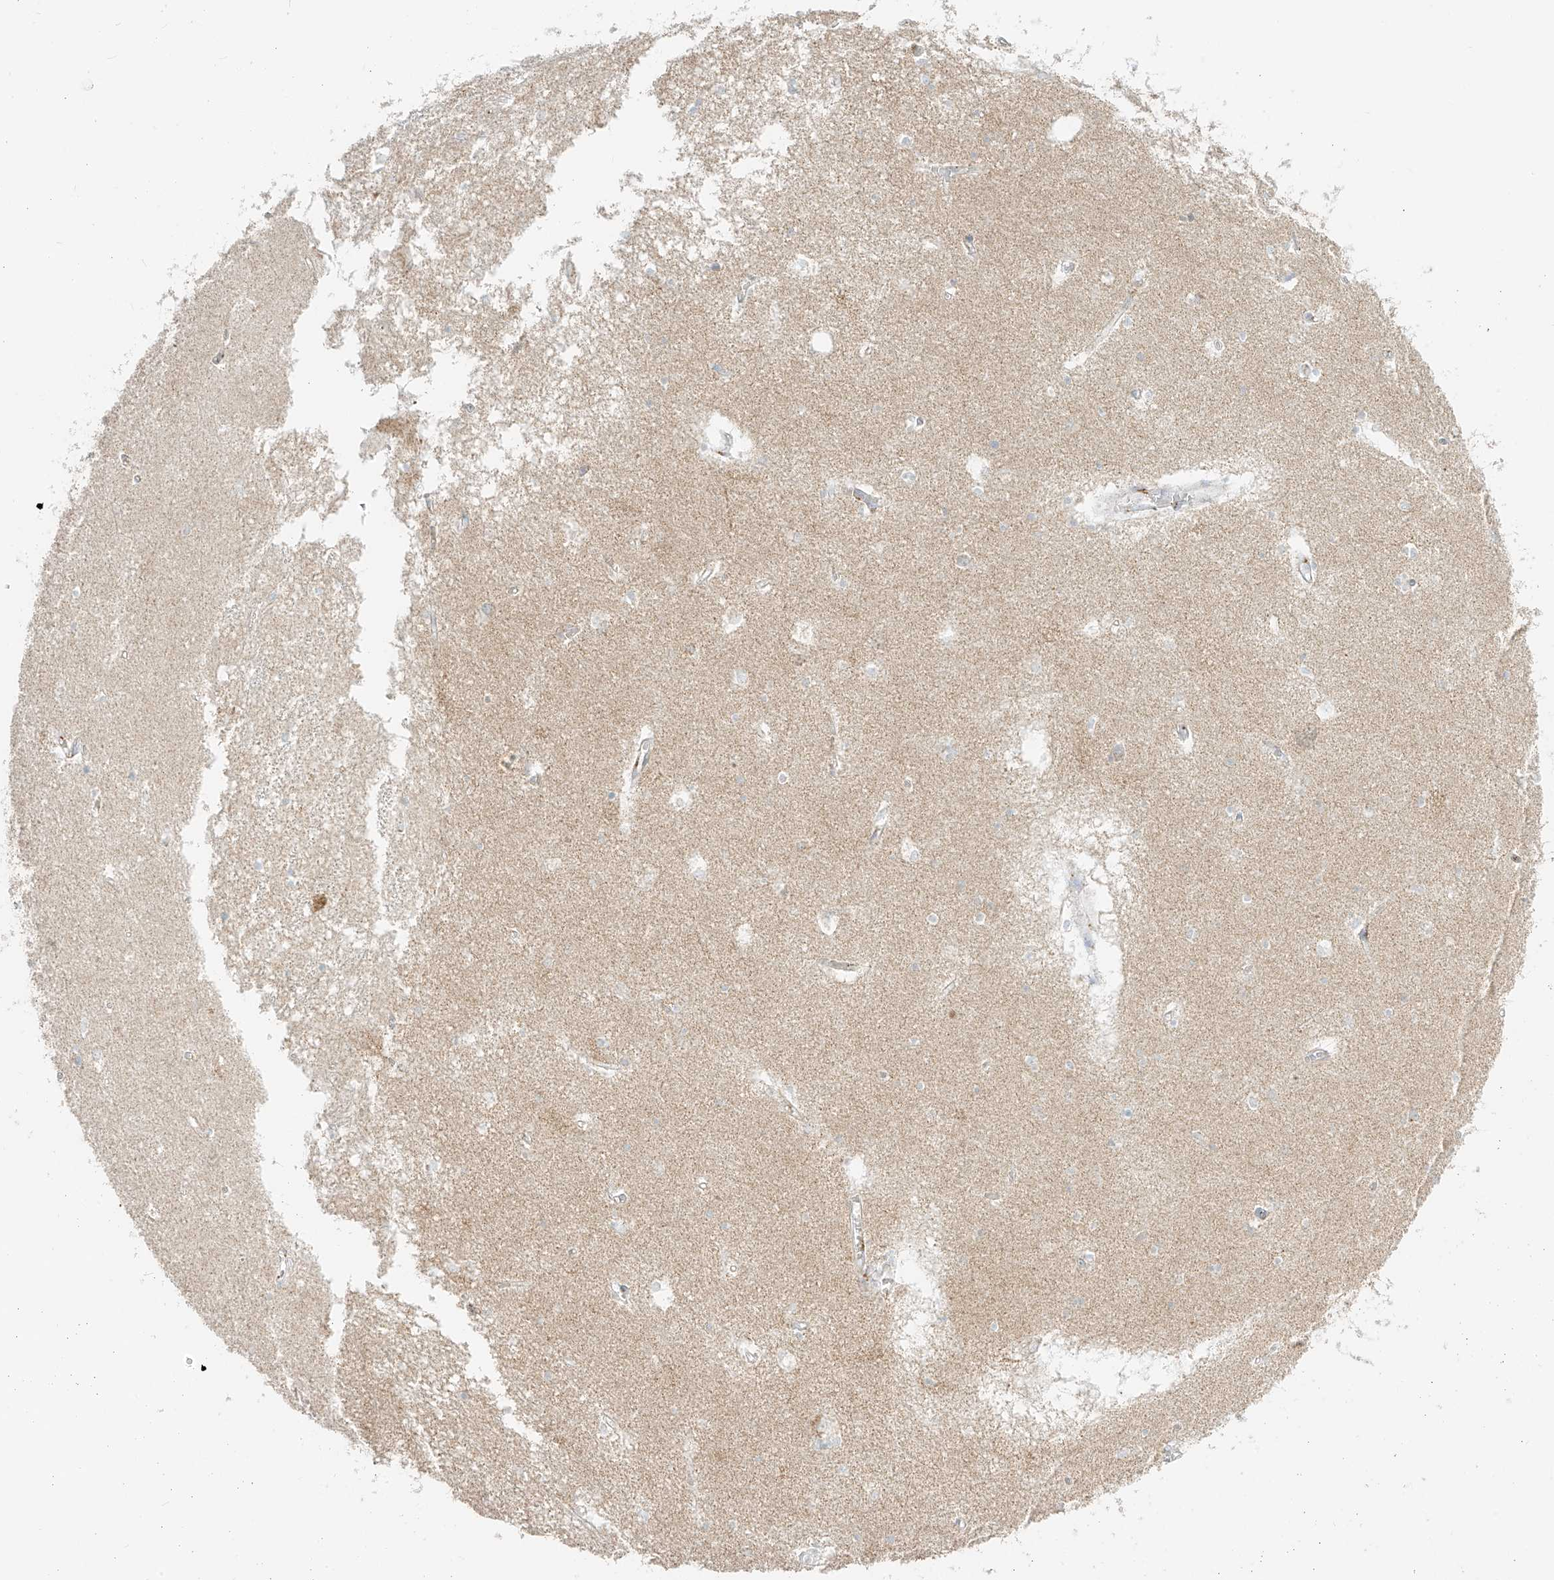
{"staining": {"intensity": "negative", "quantity": "none", "location": "none"}, "tissue": "hippocampus", "cell_type": "Glial cells", "image_type": "normal", "snomed": [{"axis": "morphology", "description": "Normal tissue, NOS"}, {"axis": "topography", "description": "Hippocampus"}], "caption": "The IHC histopathology image has no significant expression in glial cells of hippocampus. (DAB (3,3'-diaminobenzidine) IHC with hematoxylin counter stain).", "gene": "TMEM87B", "patient": {"sex": "male", "age": 70}}